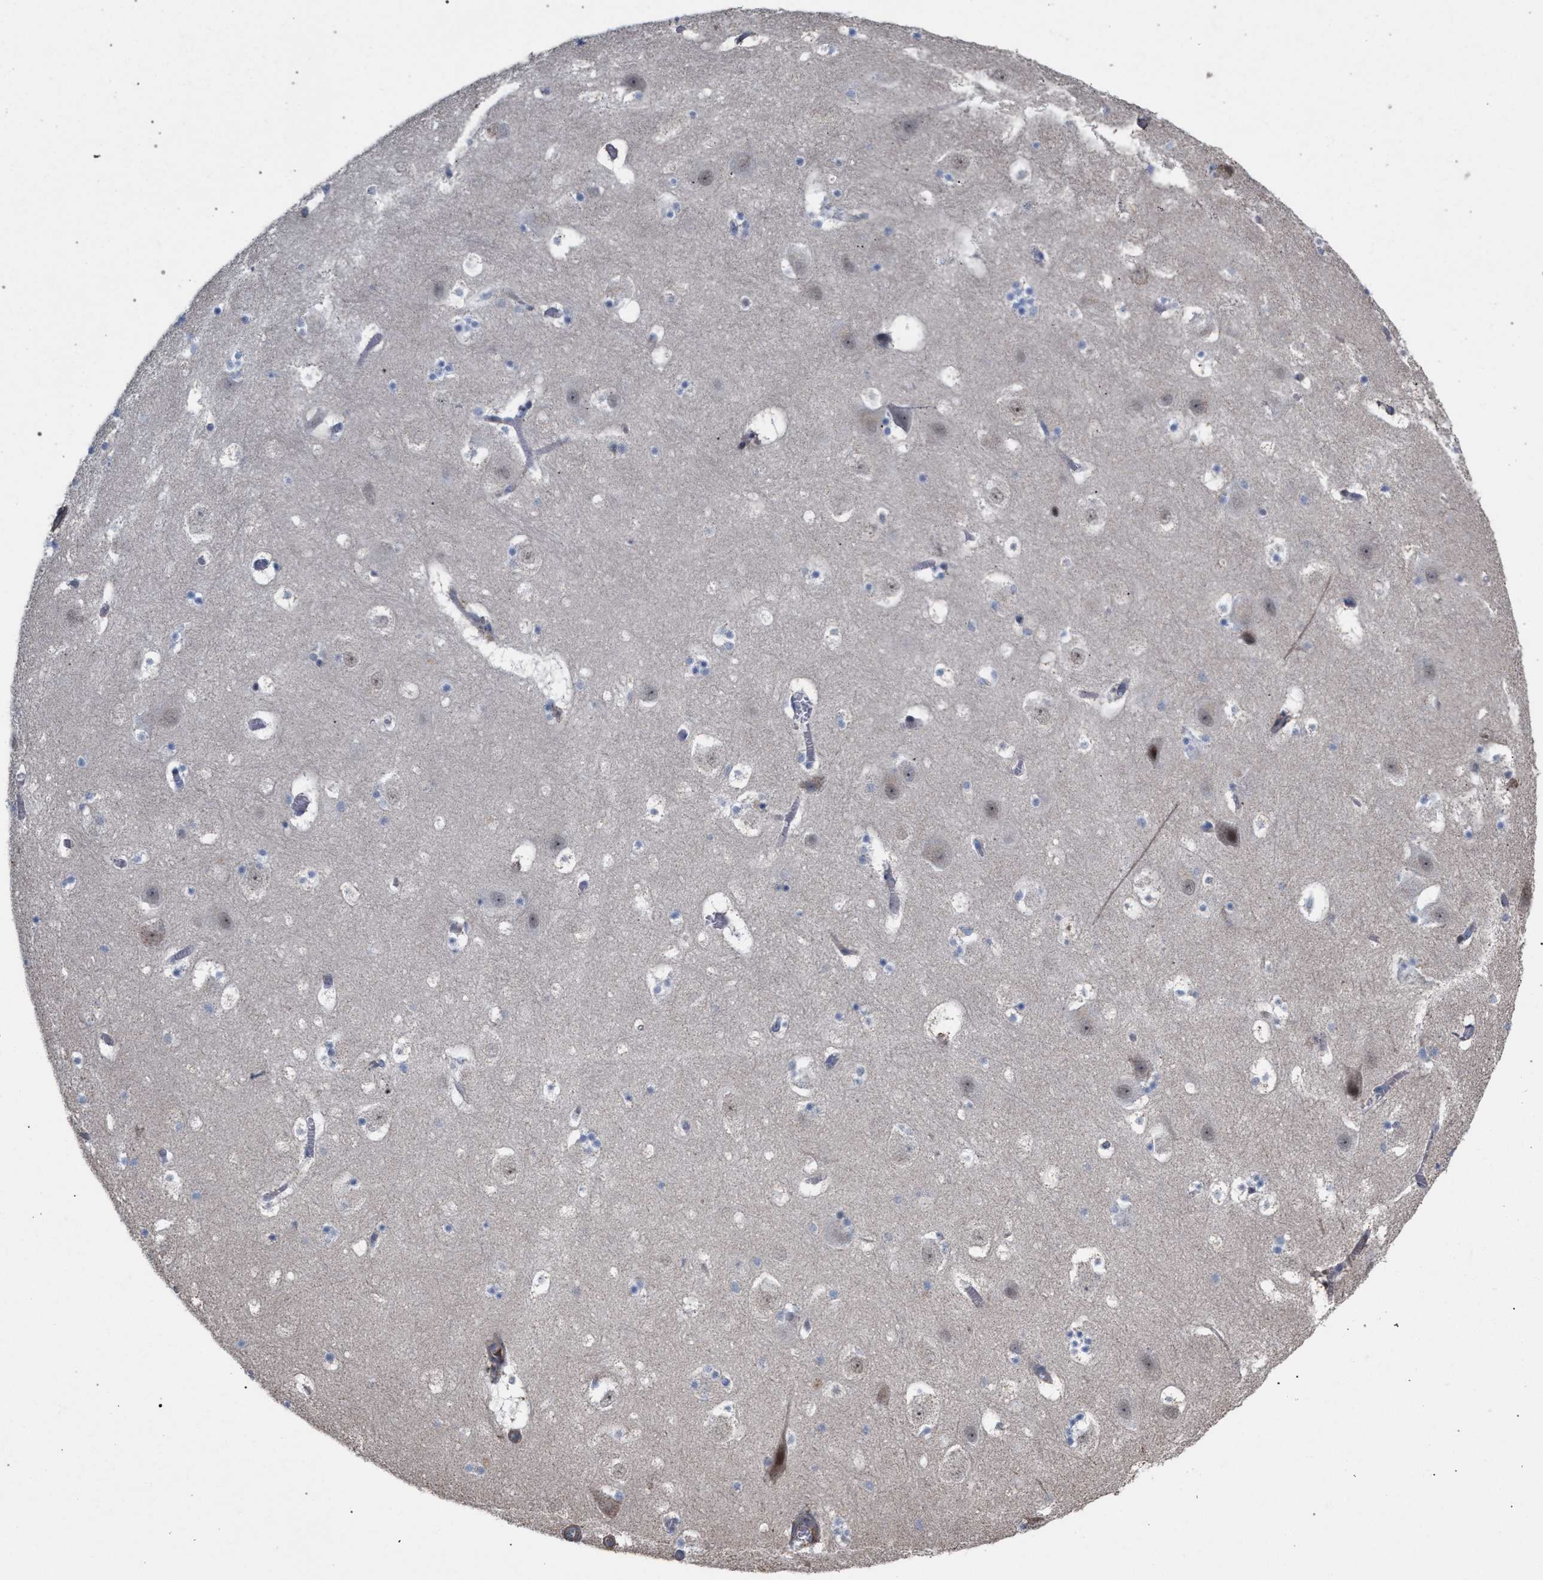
{"staining": {"intensity": "negative", "quantity": "none", "location": "none"}, "tissue": "hippocampus", "cell_type": "Glial cells", "image_type": "normal", "snomed": [{"axis": "morphology", "description": "Normal tissue, NOS"}, {"axis": "topography", "description": "Hippocampus"}], "caption": "Immunohistochemistry (IHC) of normal human hippocampus displays no expression in glial cells.", "gene": "RNF135", "patient": {"sex": "male", "age": 45}}